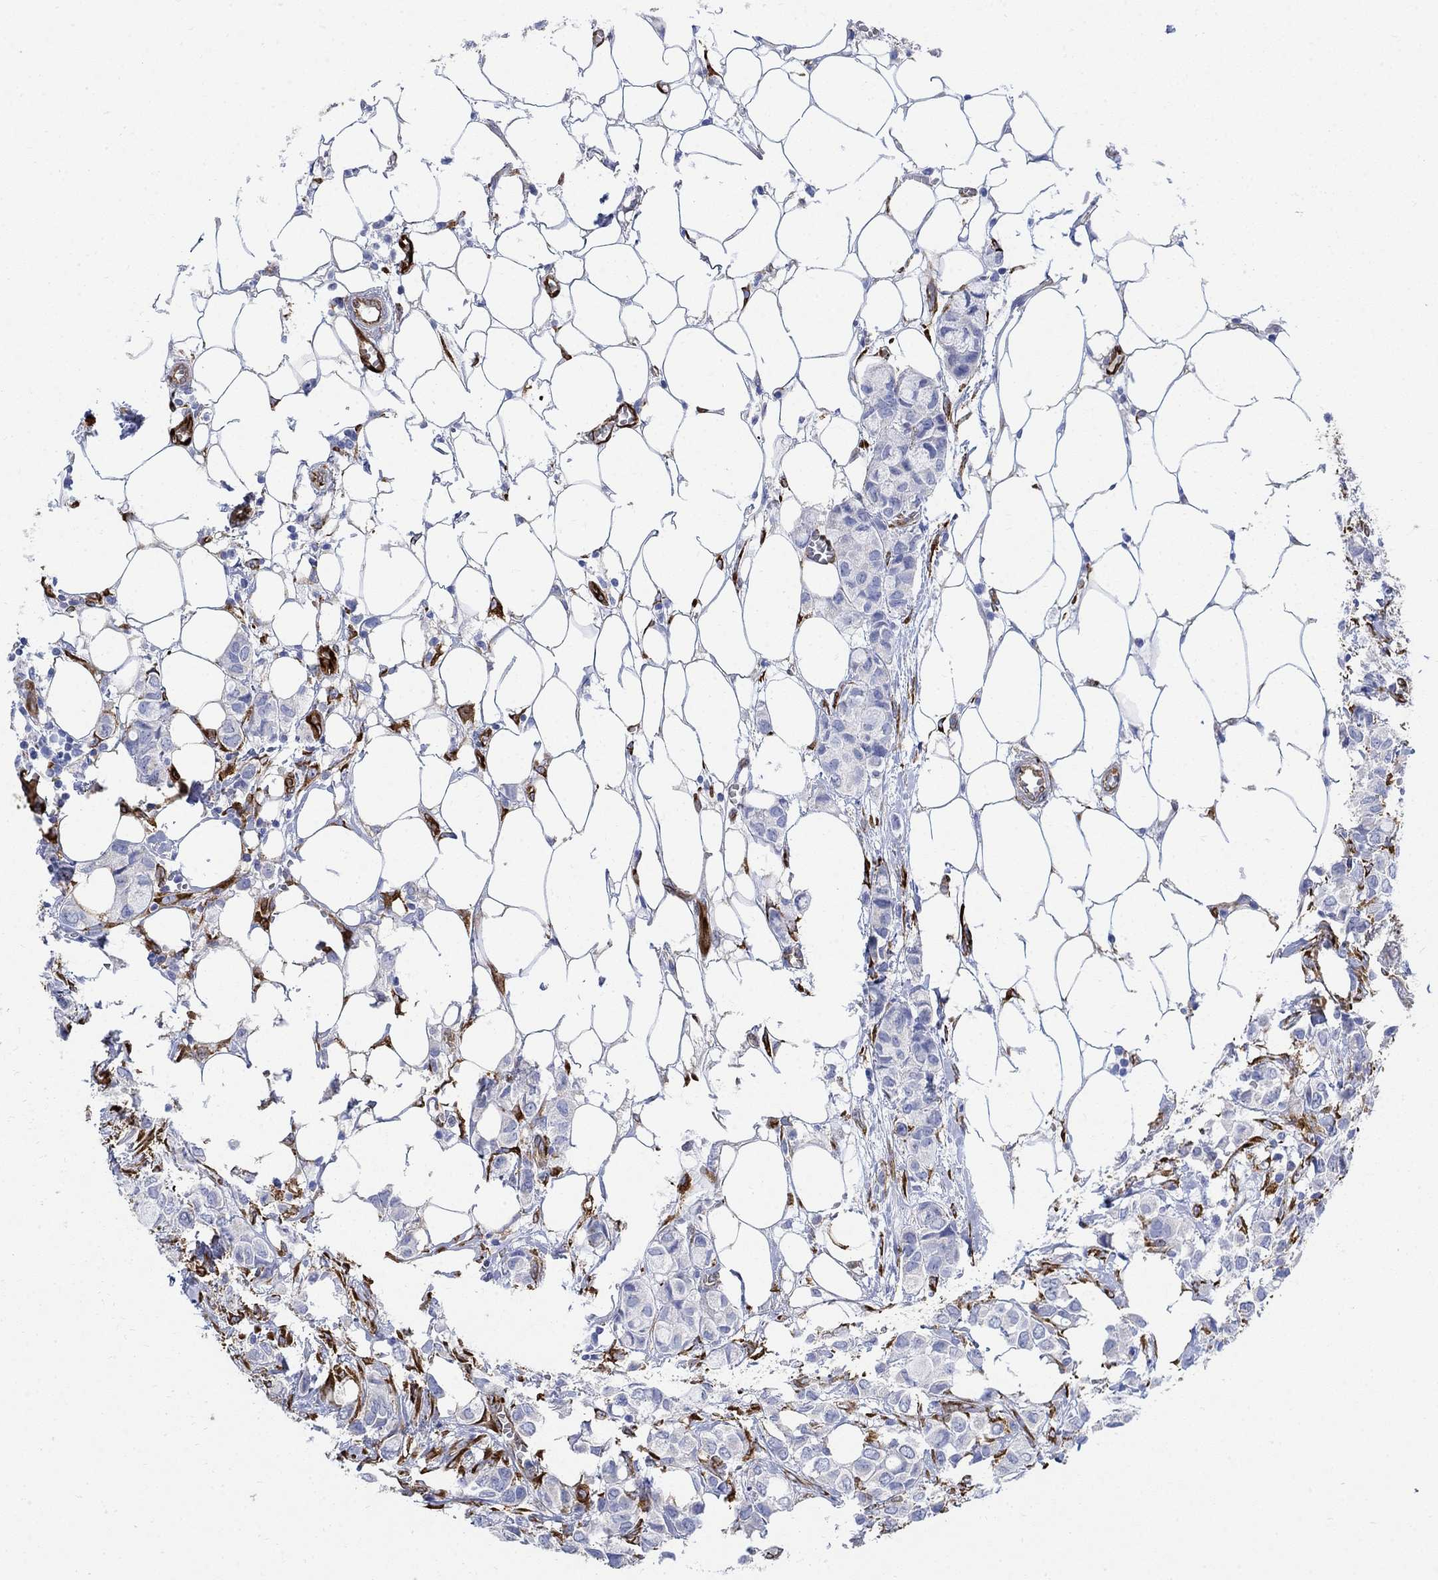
{"staining": {"intensity": "negative", "quantity": "none", "location": "none"}, "tissue": "breast cancer", "cell_type": "Tumor cells", "image_type": "cancer", "snomed": [{"axis": "morphology", "description": "Duct carcinoma"}, {"axis": "topography", "description": "Breast"}], "caption": "Tumor cells show no significant staining in breast cancer.", "gene": "TGM2", "patient": {"sex": "female", "age": 85}}